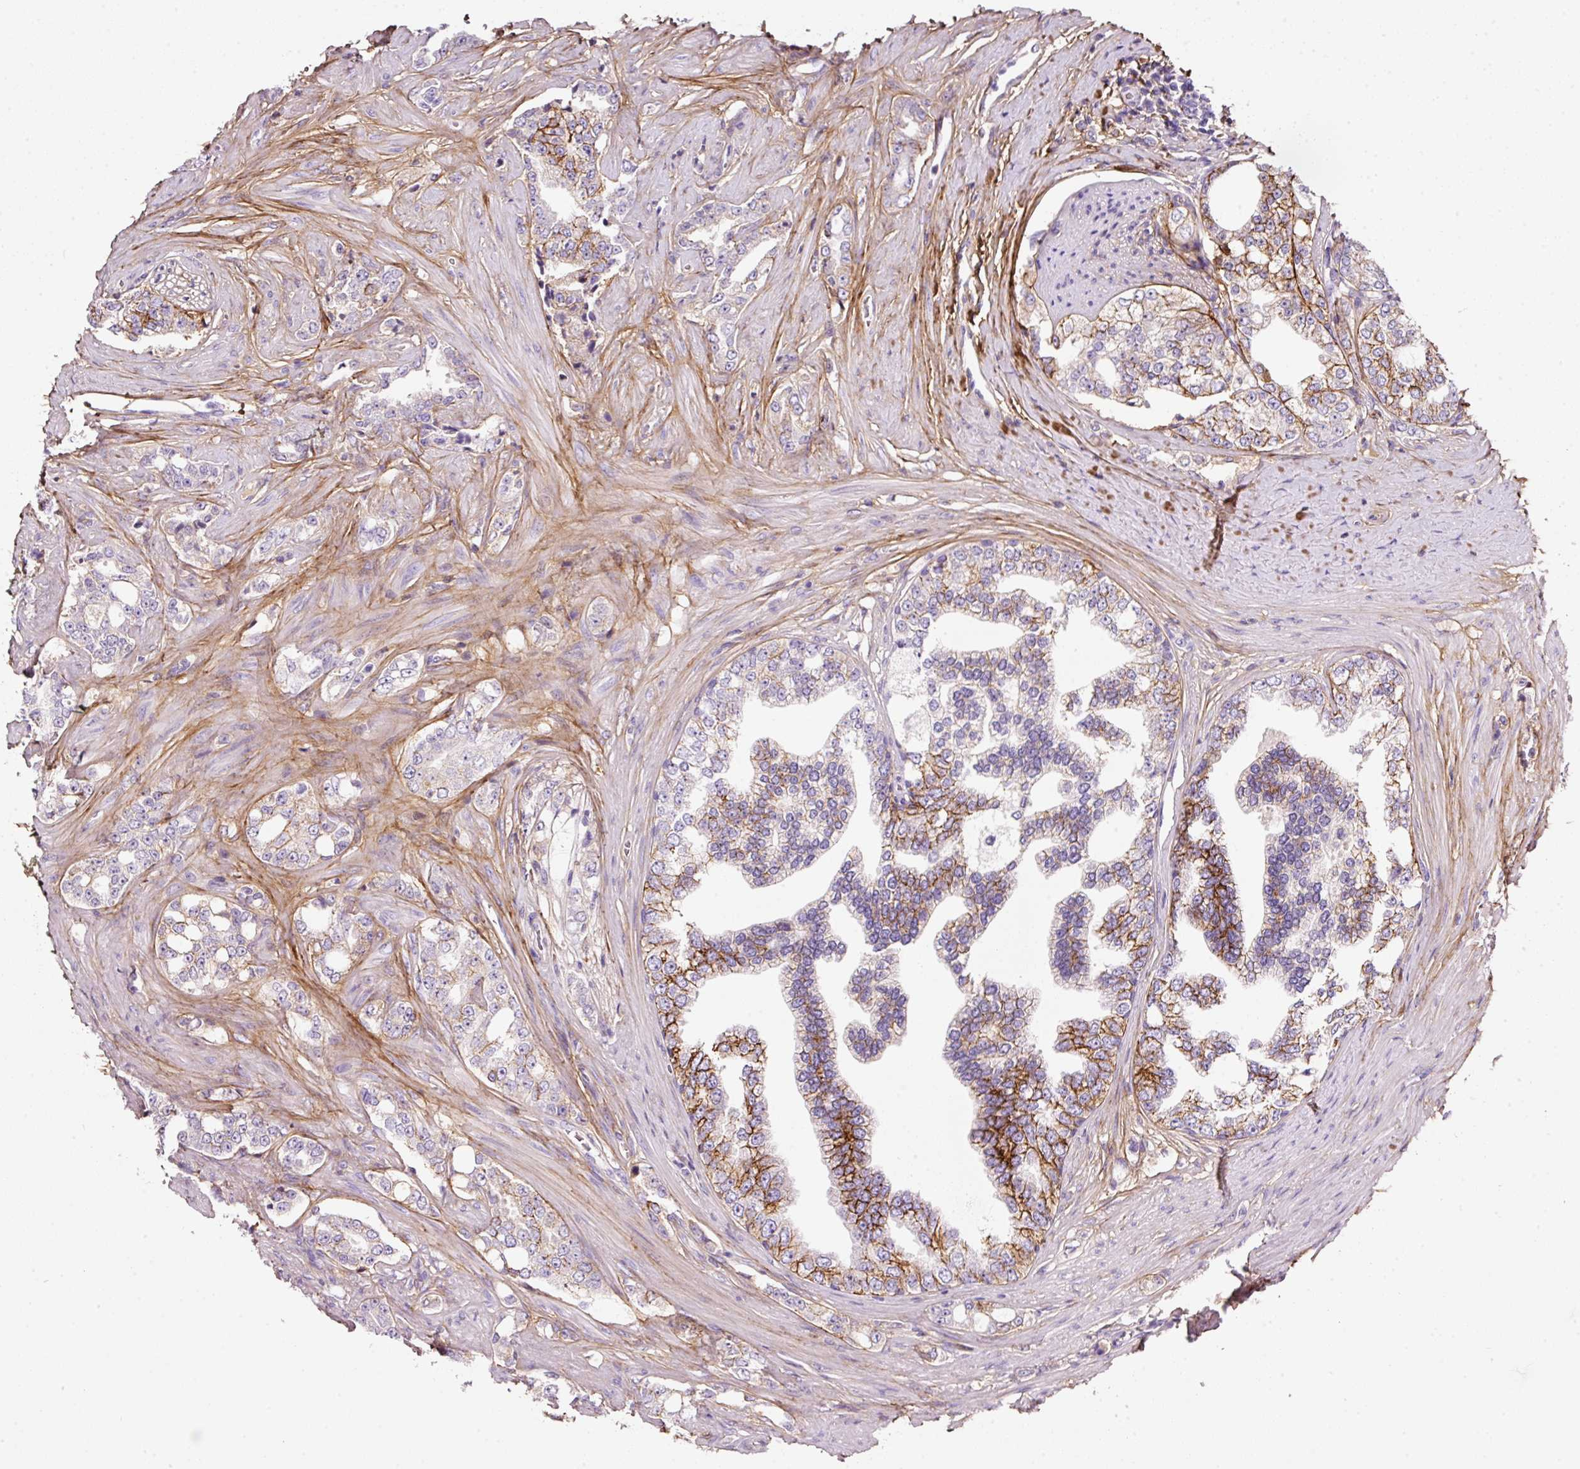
{"staining": {"intensity": "weak", "quantity": "<25%", "location": "cytoplasmic/membranous"}, "tissue": "prostate cancer", "cell_type": "Tumor cells", "image_type": "cancer", "snomed": [{"axis": "morphology", "description": "Adenocarcinoma, High grade"}, {"axis": "topography", "description": "Prostate"}], "caption": "IHC micrograph of neoplastic tissue: human prostate cancer (adenocarcinoma (high-grade)) stained with DAB (3,3'-diaminobenzidine) reveals no significant protein expression in tumor cells.", "gene": "SOS2", "patient": {"sex": "male", "age": 64}}